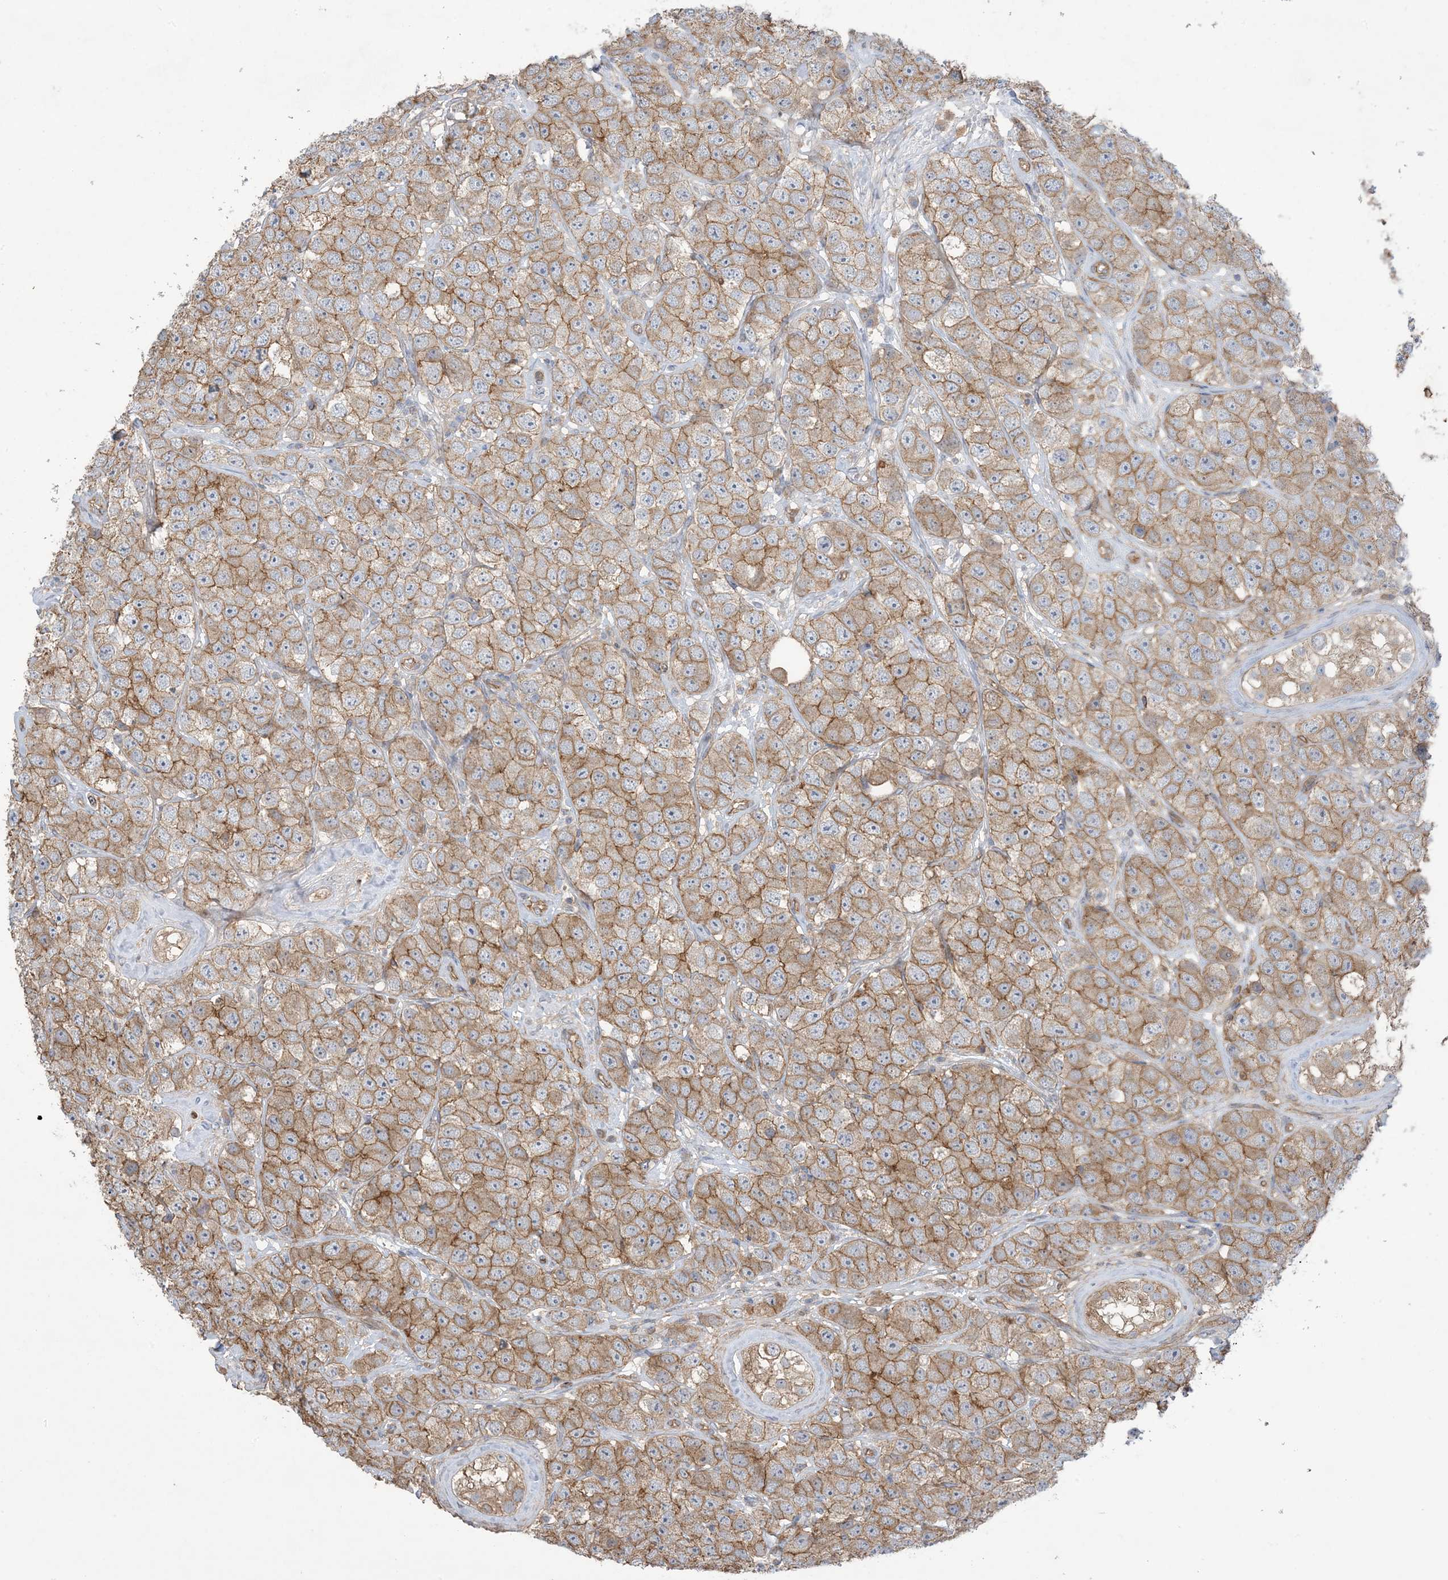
{"staining": {"intensity": "moderate", "quantity": ">75%", "location": "cytoplasmic/membranous"}, "tissue": "testis cancer", "cell_type": "Tumor cells", "image_type": "cancer", "snomed": [{"axis": "morphology", "description": "Seminoma, NOS"}, {"axis": "topography", "description": "Testis"}], "caption": "The immunohistochemical stain labels moderate cytoplasmic/membranous staining in tumor cells of testis seminoma tissue.", "gene": "CCNY", "patient": {"sex": "male", "age": 28}}